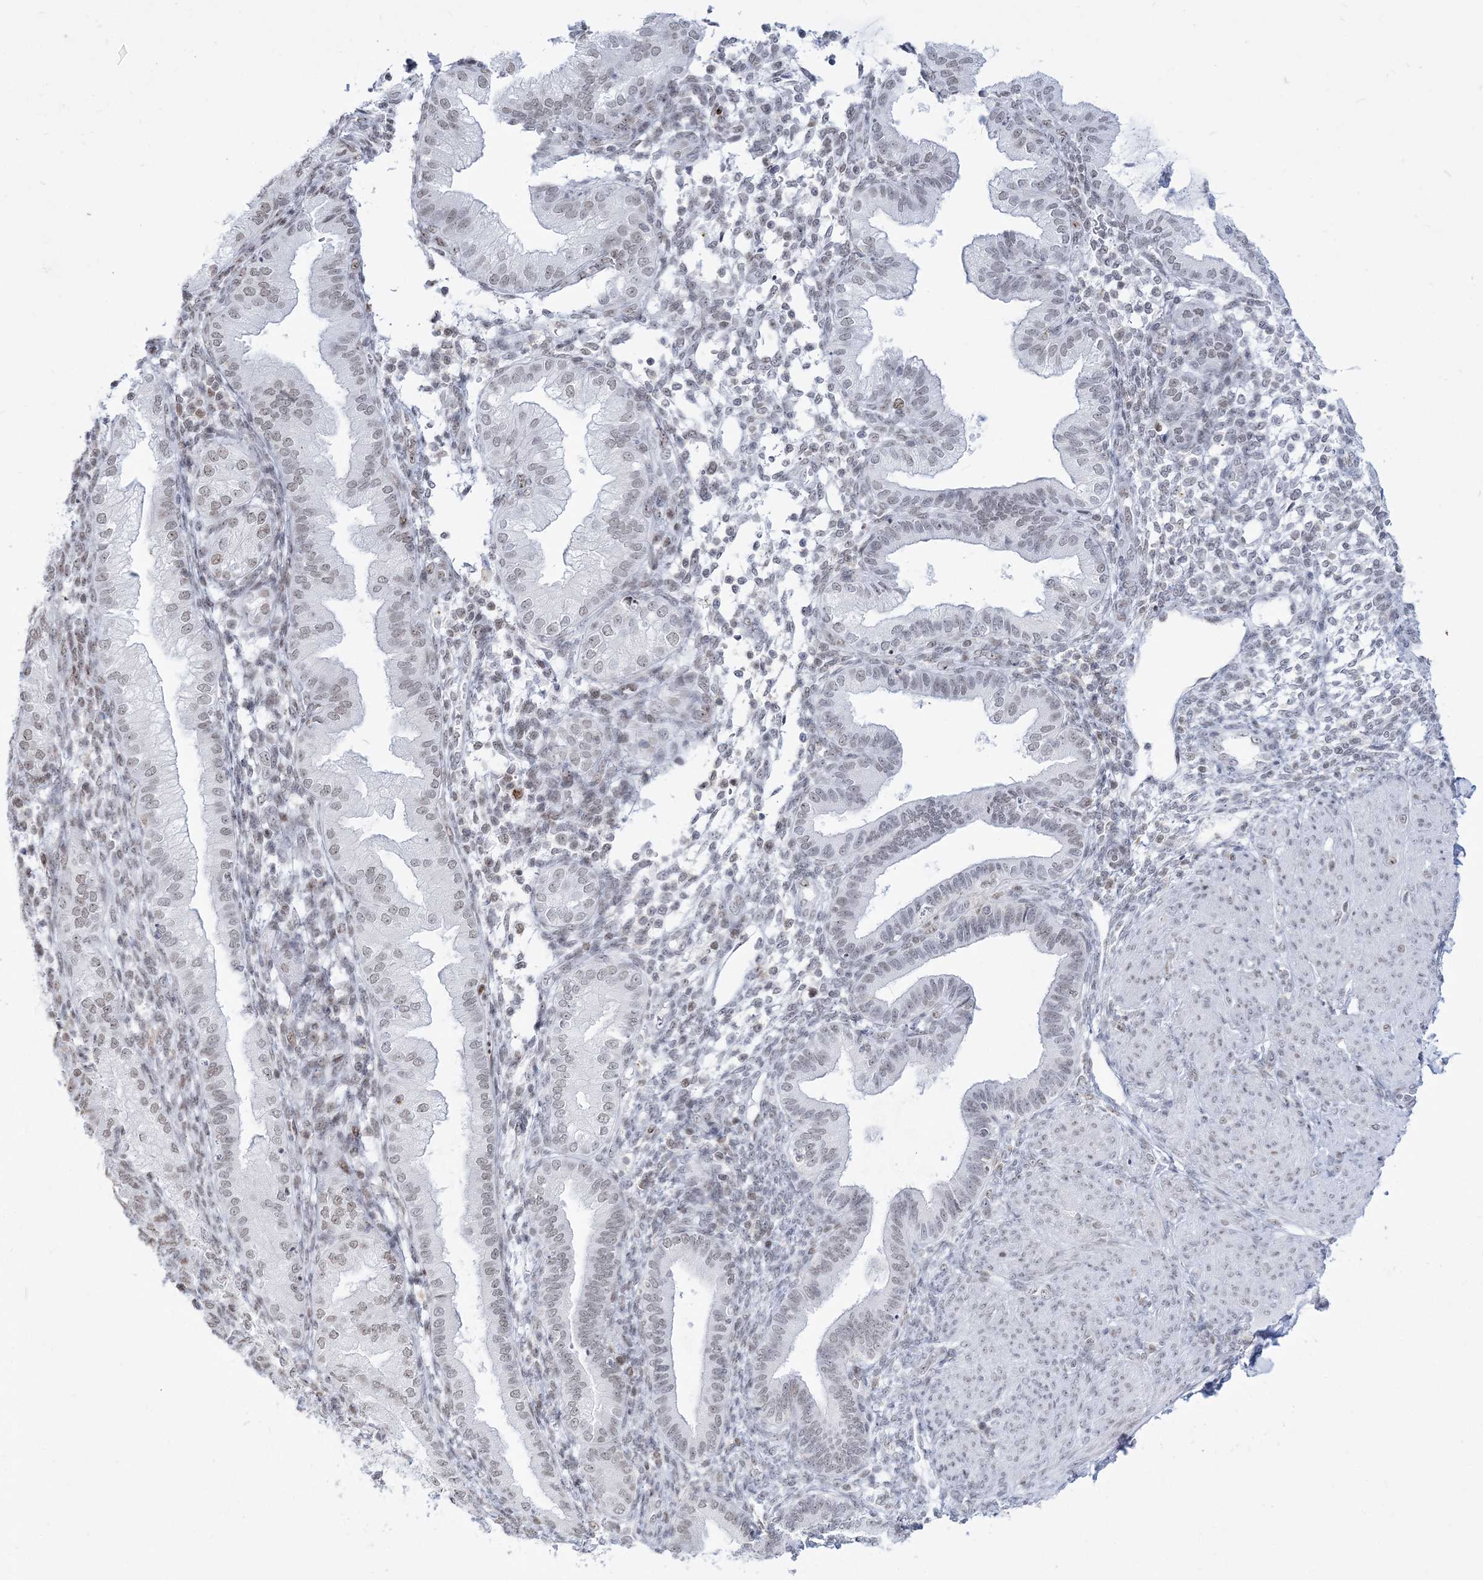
{"staining": {"intensity": "weak", "quantity": "25%-75%", "location": "nuclear"}, "tissue": "endometrium", "cell_type": "Cells in endometrial stroma", "image_type": "normal", "snomed": [{"axis": "morphology", "description": "Normal tissue, NOS"}, {"axis": "topography", "description": "Endometrium"}], "caption": "Benign endometrium exhibits weak nuclear expression in about 25%-75% of cells in endometrial stroma, visualized by immunohistochemistry.", "gene": "DDX21", "patient": {"sex": "female", "age": 53}}